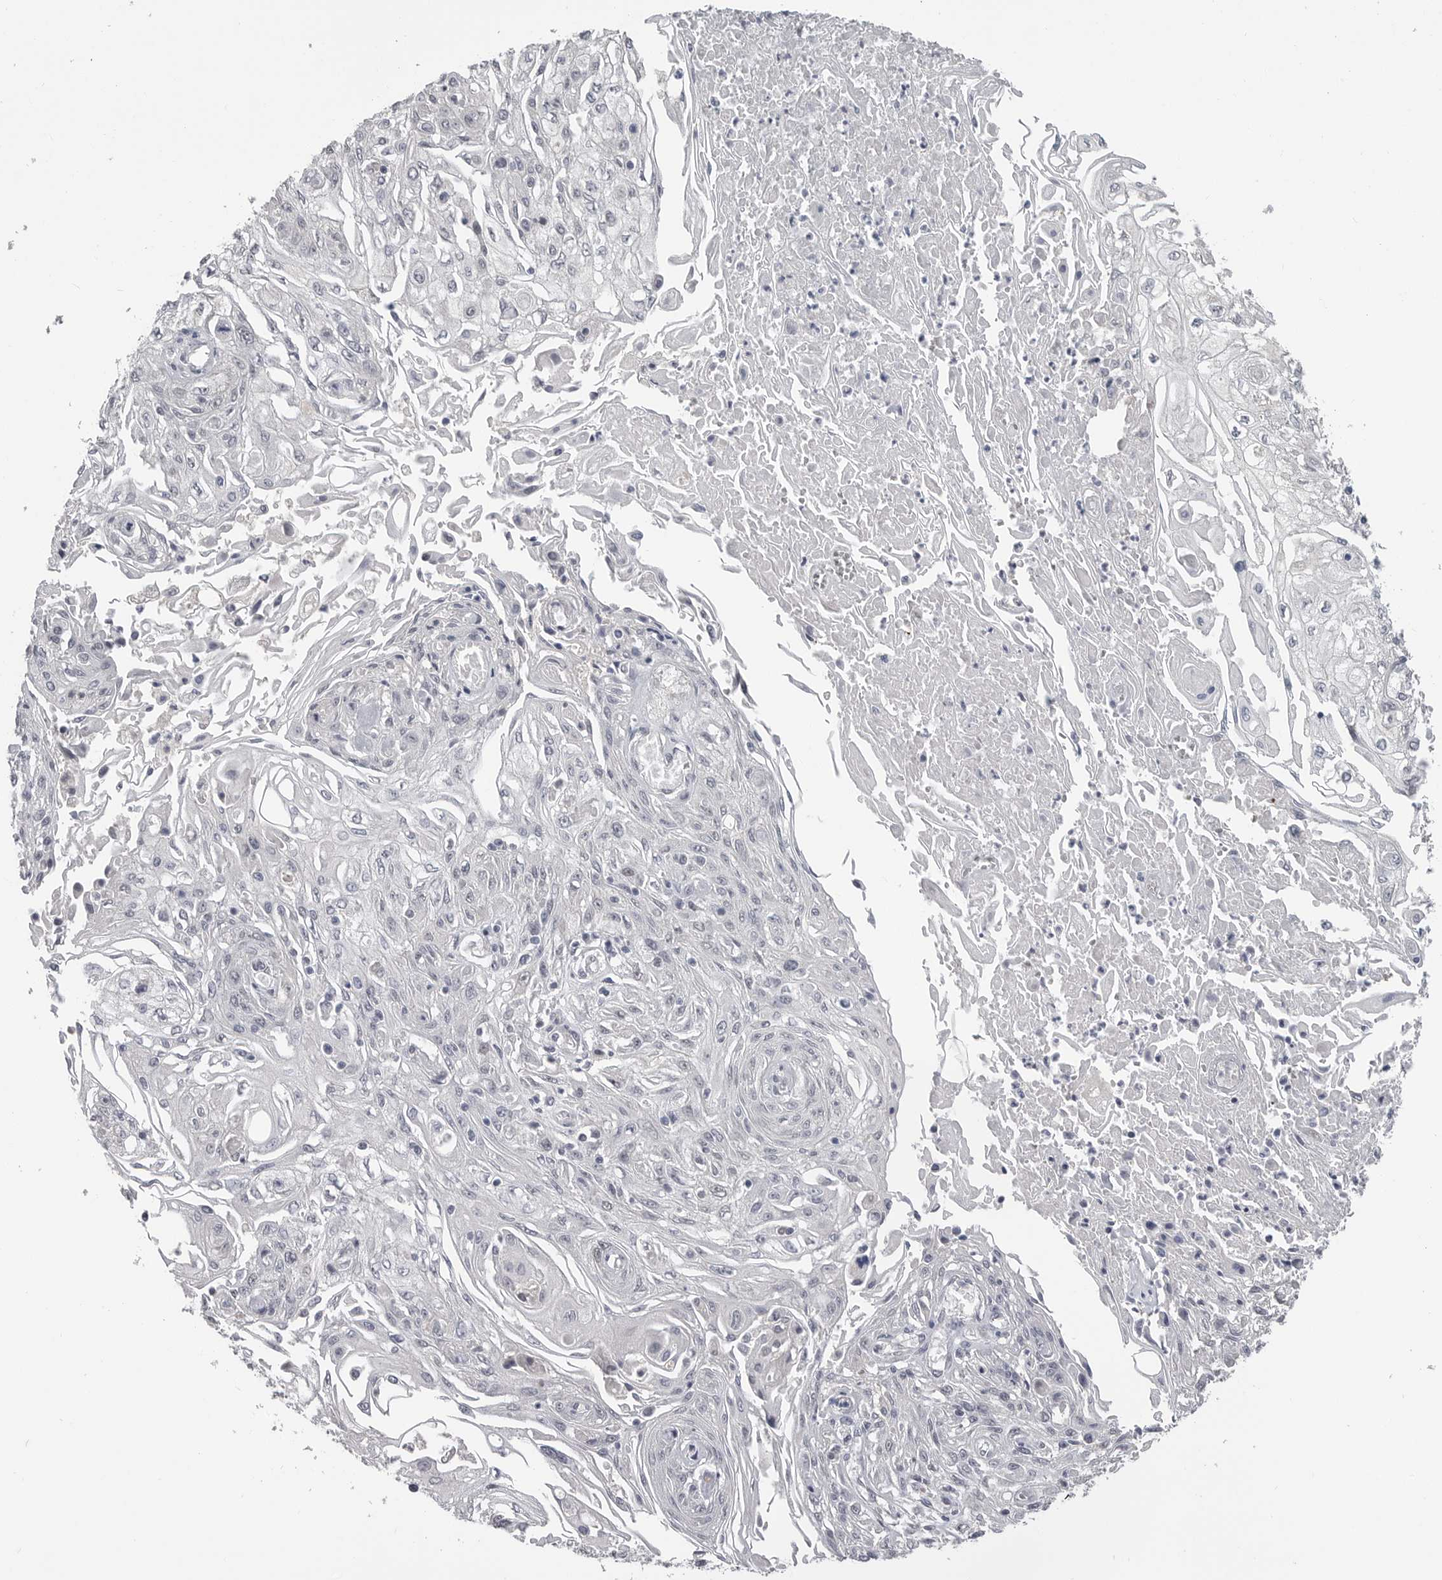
{"staining": {"intensity": "negative", "quantity": "none", "location": "none"}, "tissue": "skin cancer", "cell_type": "Tumor cells", "image_type": "cancer", "snomed": [{"axis": "morphology", "description": "Squamous cell carcinoma, NOS"}, {"axis": "morphology", "description": "Squamous cell carcinoma, metastatic, NOS"}, {"axis": "topography", "description": "Skin"}, {"axis": "topography", "description": "Lymph node"}], "caption": "Skin cancer stained for a protein using IHC shows no positivity tumor cells.", "gene": "PLEKHF1", "patient": {"sex": "male", "age": 75}}